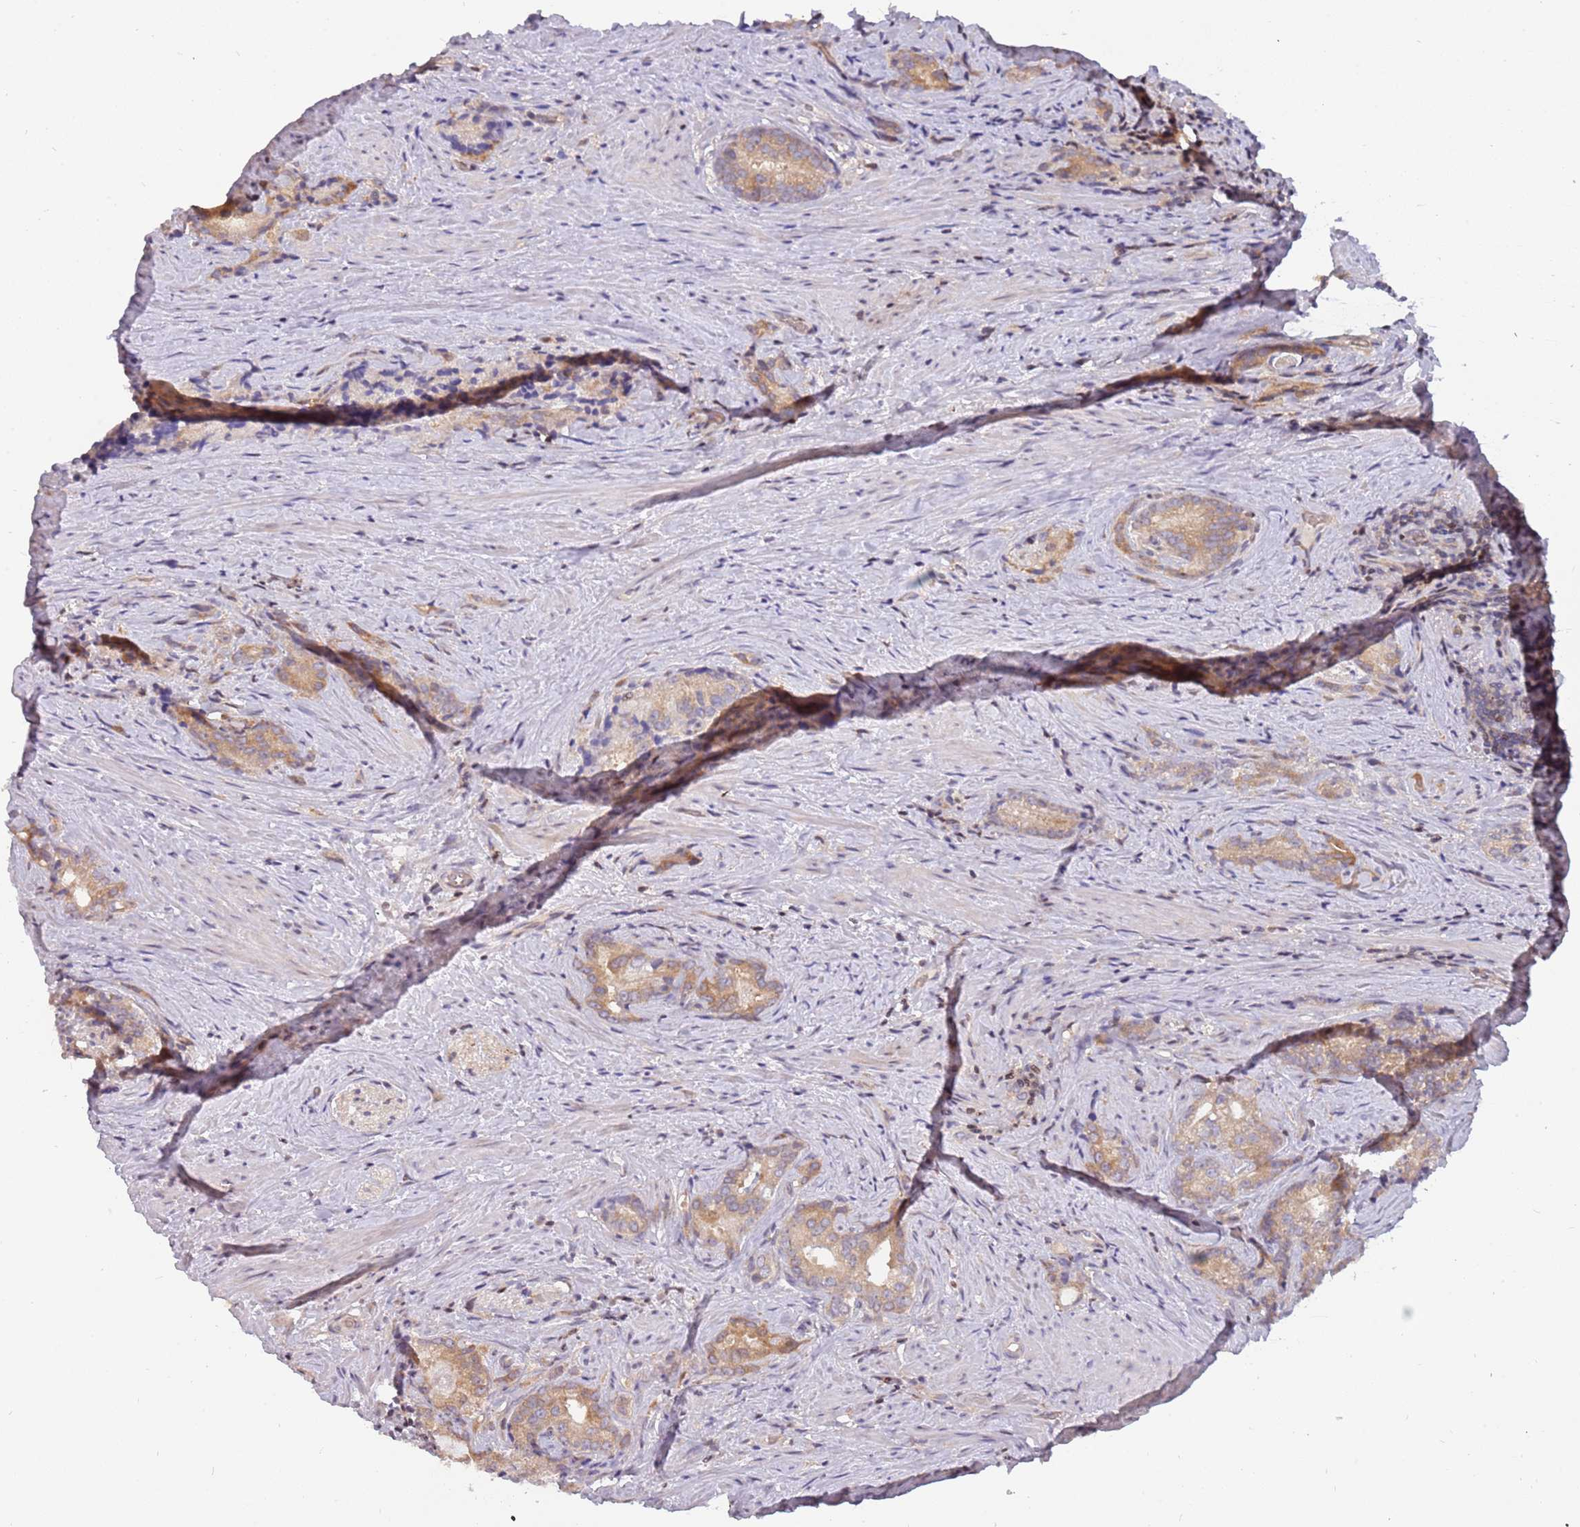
{"staining": {"intensity": "weak", "quantity": ">75%", "location": "cytoplasmic/membranous"}, "tissue": "prostate cancer", "cell_type": "Tumor cells", "image_type": "cancer", "snomed": [{"axis": "morphology", "description": "Adenocarcinoma, Low grade"}, {"axis": "topography", "description": "Prostate"}], "caption": "Immunohistochemistry (IHC) staining of prostate cancer, which shows low levels of weak cytoplasmic/membranous positivity in about >75% of tumor cells indicating weak cytoplasmic/membranous protein staining. The staining was performed using DAB (brown) for protein detection and nuclei were counterstained in hematoxylin (blue).", "gene": "ARHGEF5", "patient": {"sex": "male", "age": 71}}